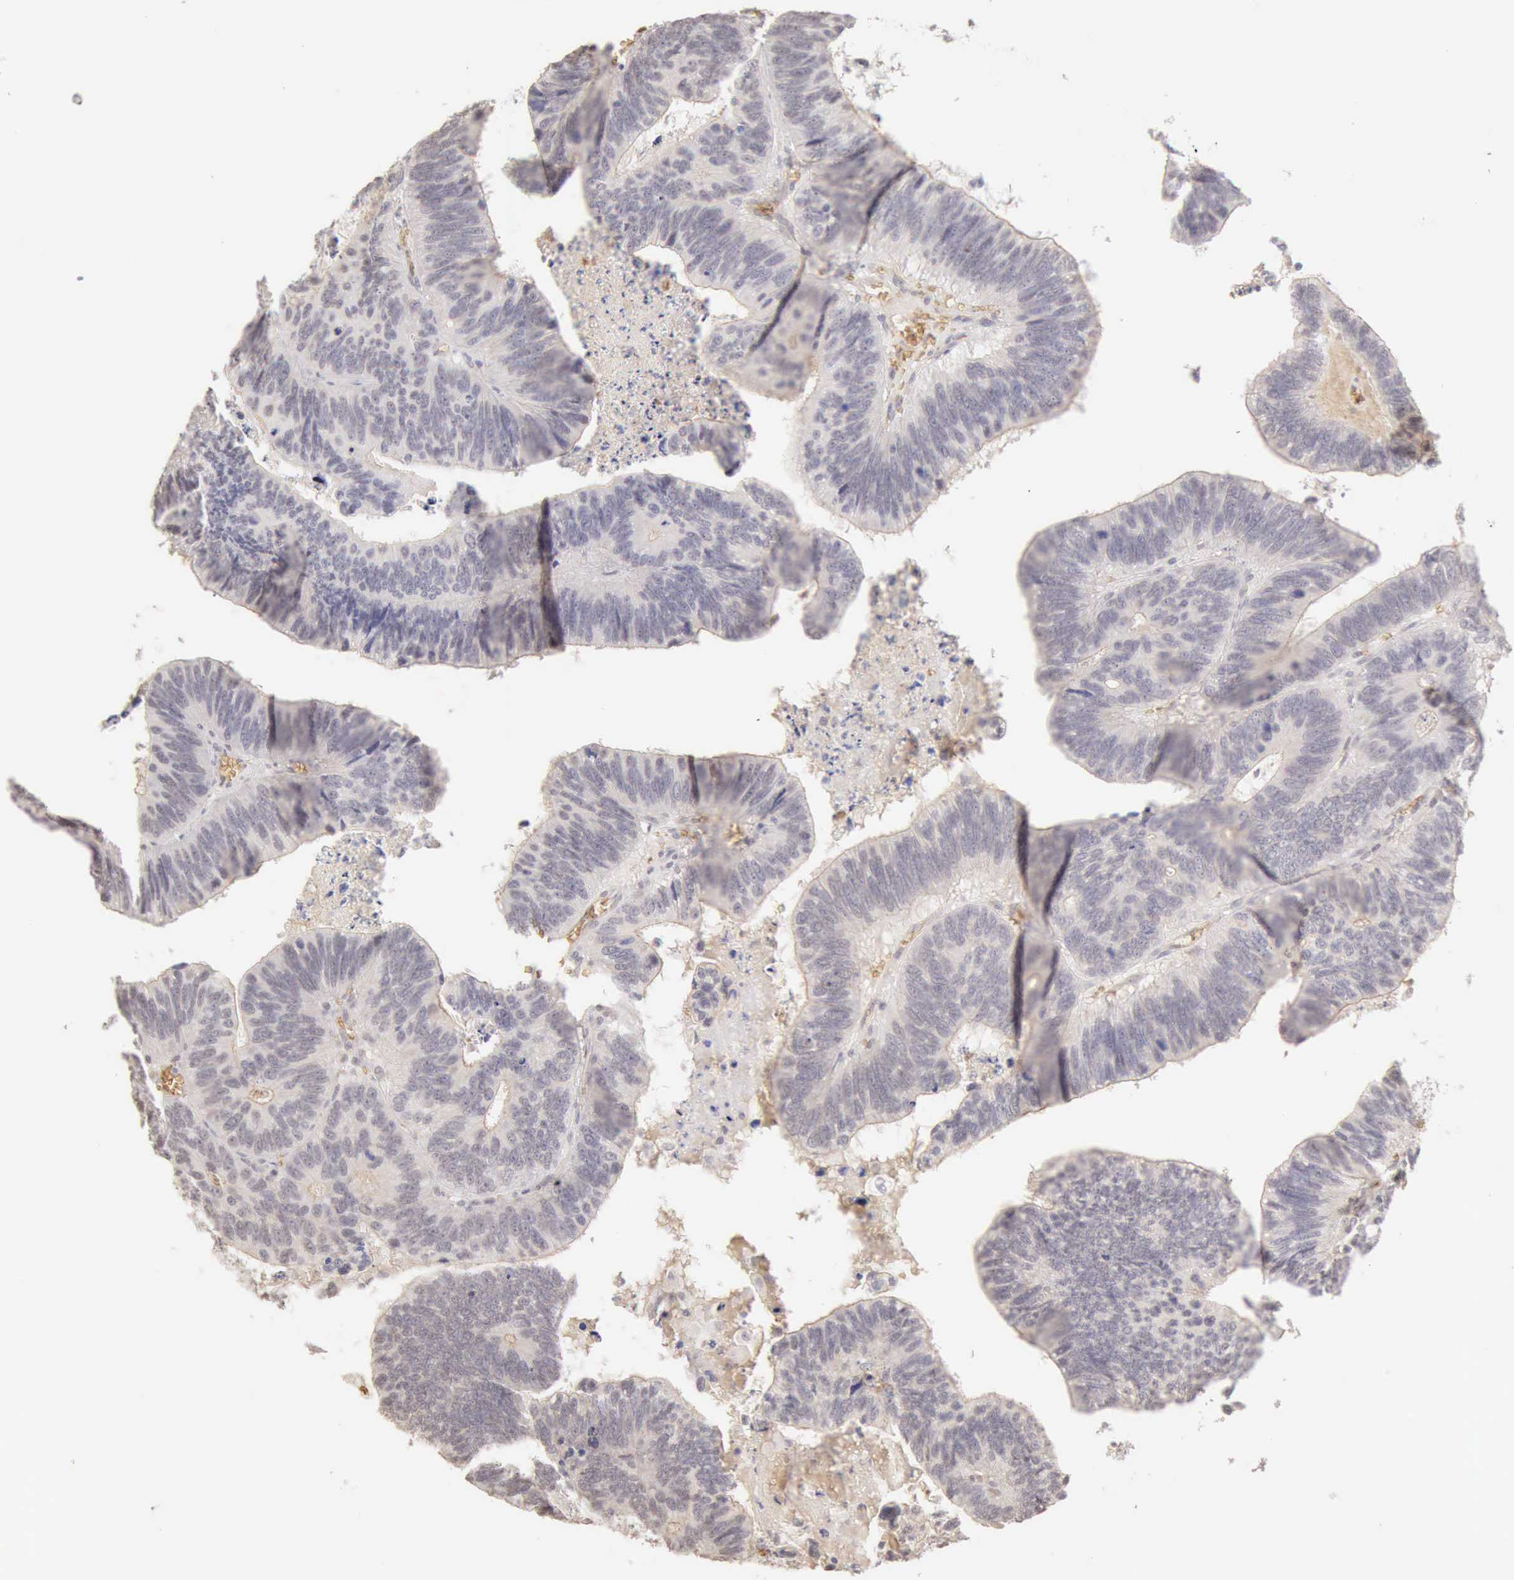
{"staining": {"intensity": "negative", "quantity": "none", "location": "none"}, "tissue": "colorectal cancer", "cell_type": "Tumor cells", "image_type": "cancer", "snomed": [{"axis": "morphology", "description": "Adenocarcinoma, NOS"}, {"axis": "topography", "description": "Colon"}], "caption": "Immunohistochemistry image of neoplastic tissue: colorectal cancer (adenocarcinoma) stained with DAB (3,3'-diaminobenzidine) displays no significant protein expression in tumor cells. (DAB (3,3'-diaminobenzidine) immunohistochemistry (IHC) with hematoxylin counter stain).", "gene": "CFI", "patient": {"sex": "male", "age": 72}}